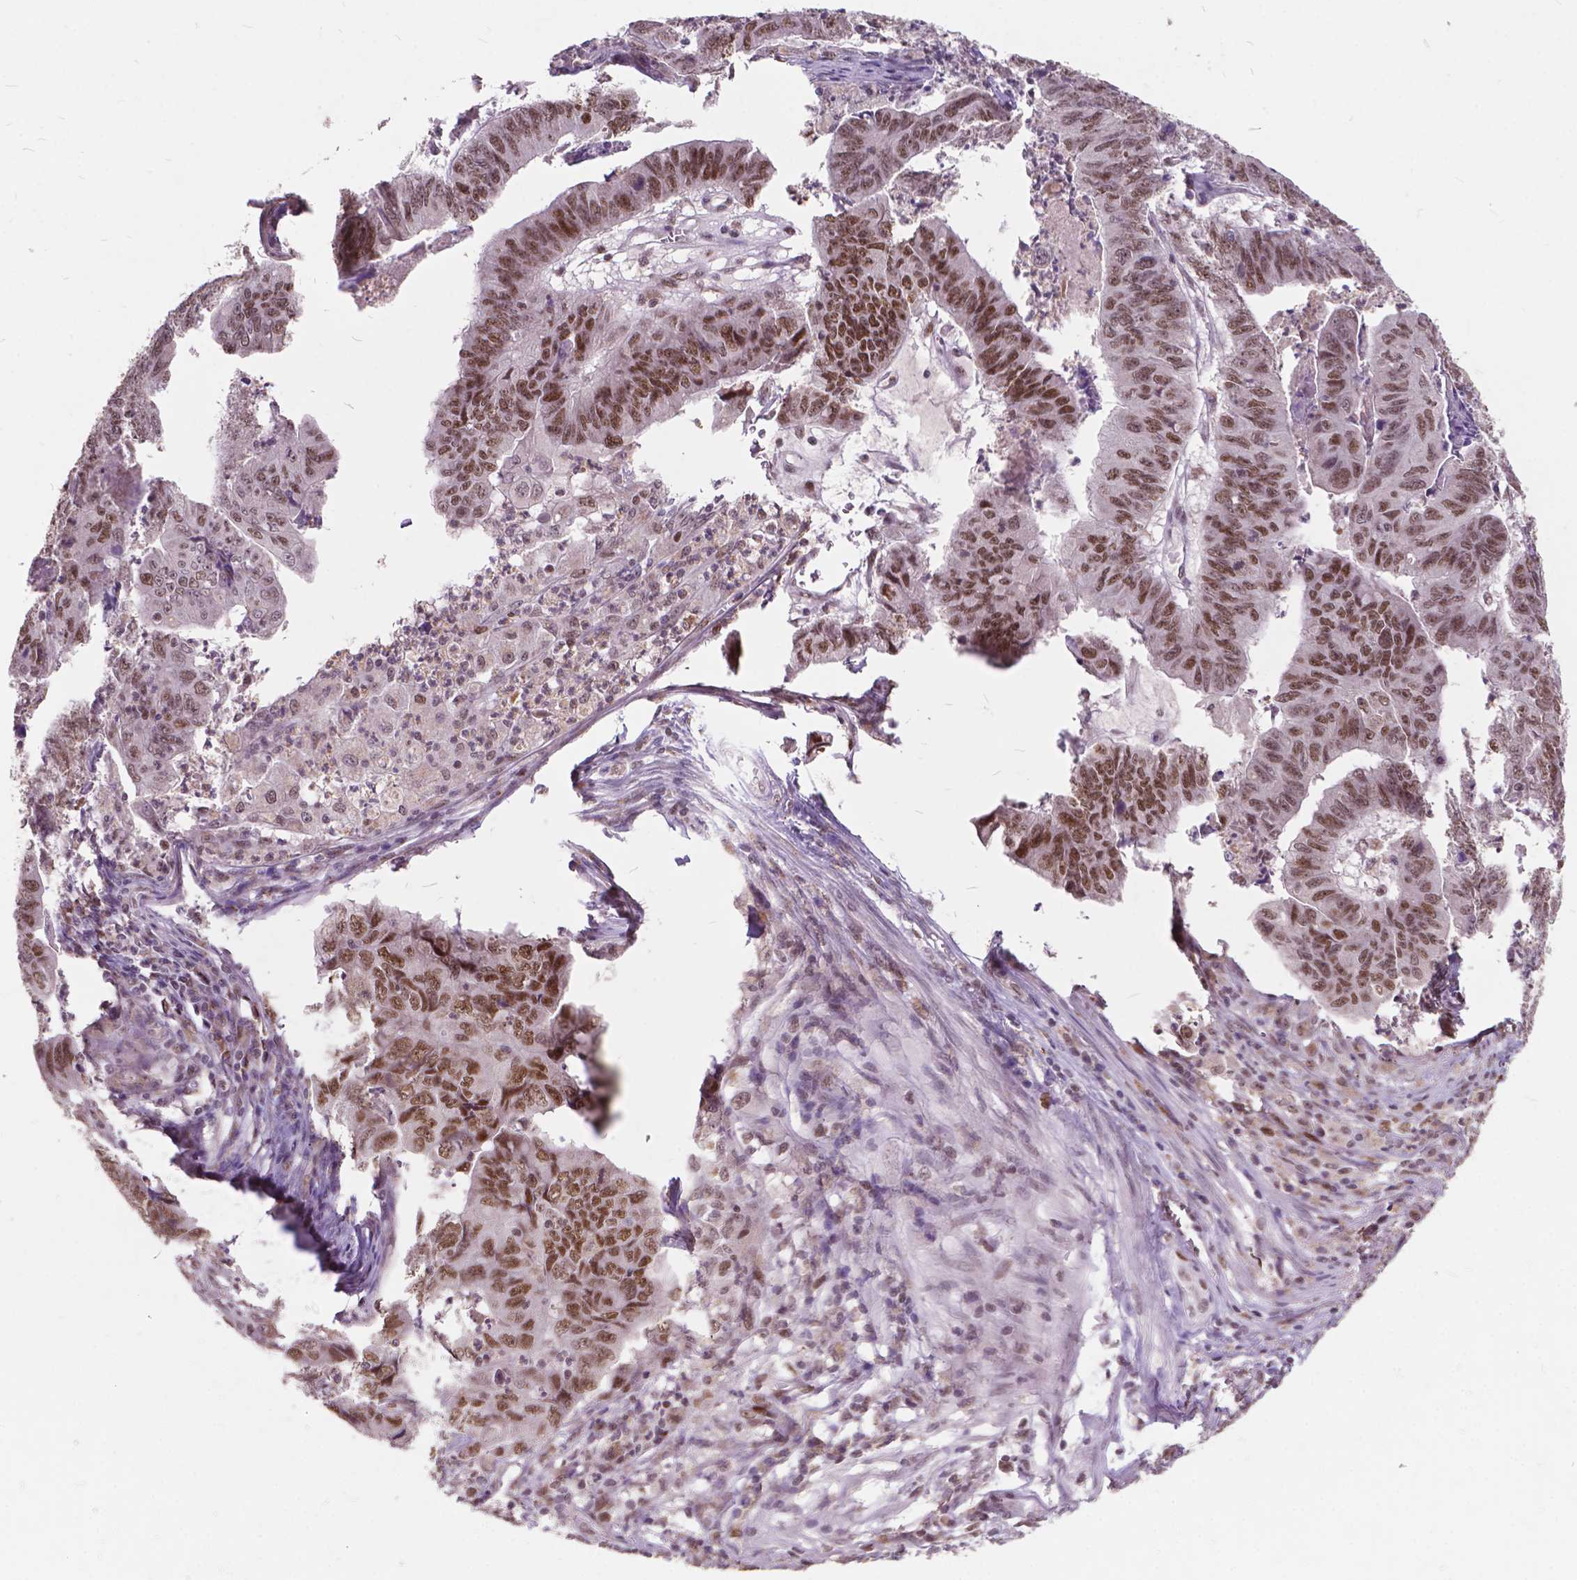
{"staining": {"intensity": "moderate", "quantity": ">75%", "location": "nuclear"}, "tissue": "stomach cancer", "cell_type": "Tumor cells", "image_type": "cancer", "snomed": [{"axis": "morphology", "description": "Adenocarcinoma, NOS"}, {"axis": "topography", "description": "Stomach, lower"}], "caption": "IHC staining of stomach cancer, which displays medium levels of moderate nuclear staining in approximately >75% of tumor cells indicating moderate nuclear protein expression. The staining was performed using DAB (brown) for protein detection and nuclei were counterstained in hematoxylin (blue).", "gene": "MSH2", "patient": {"sex": "male", "age": 77}}